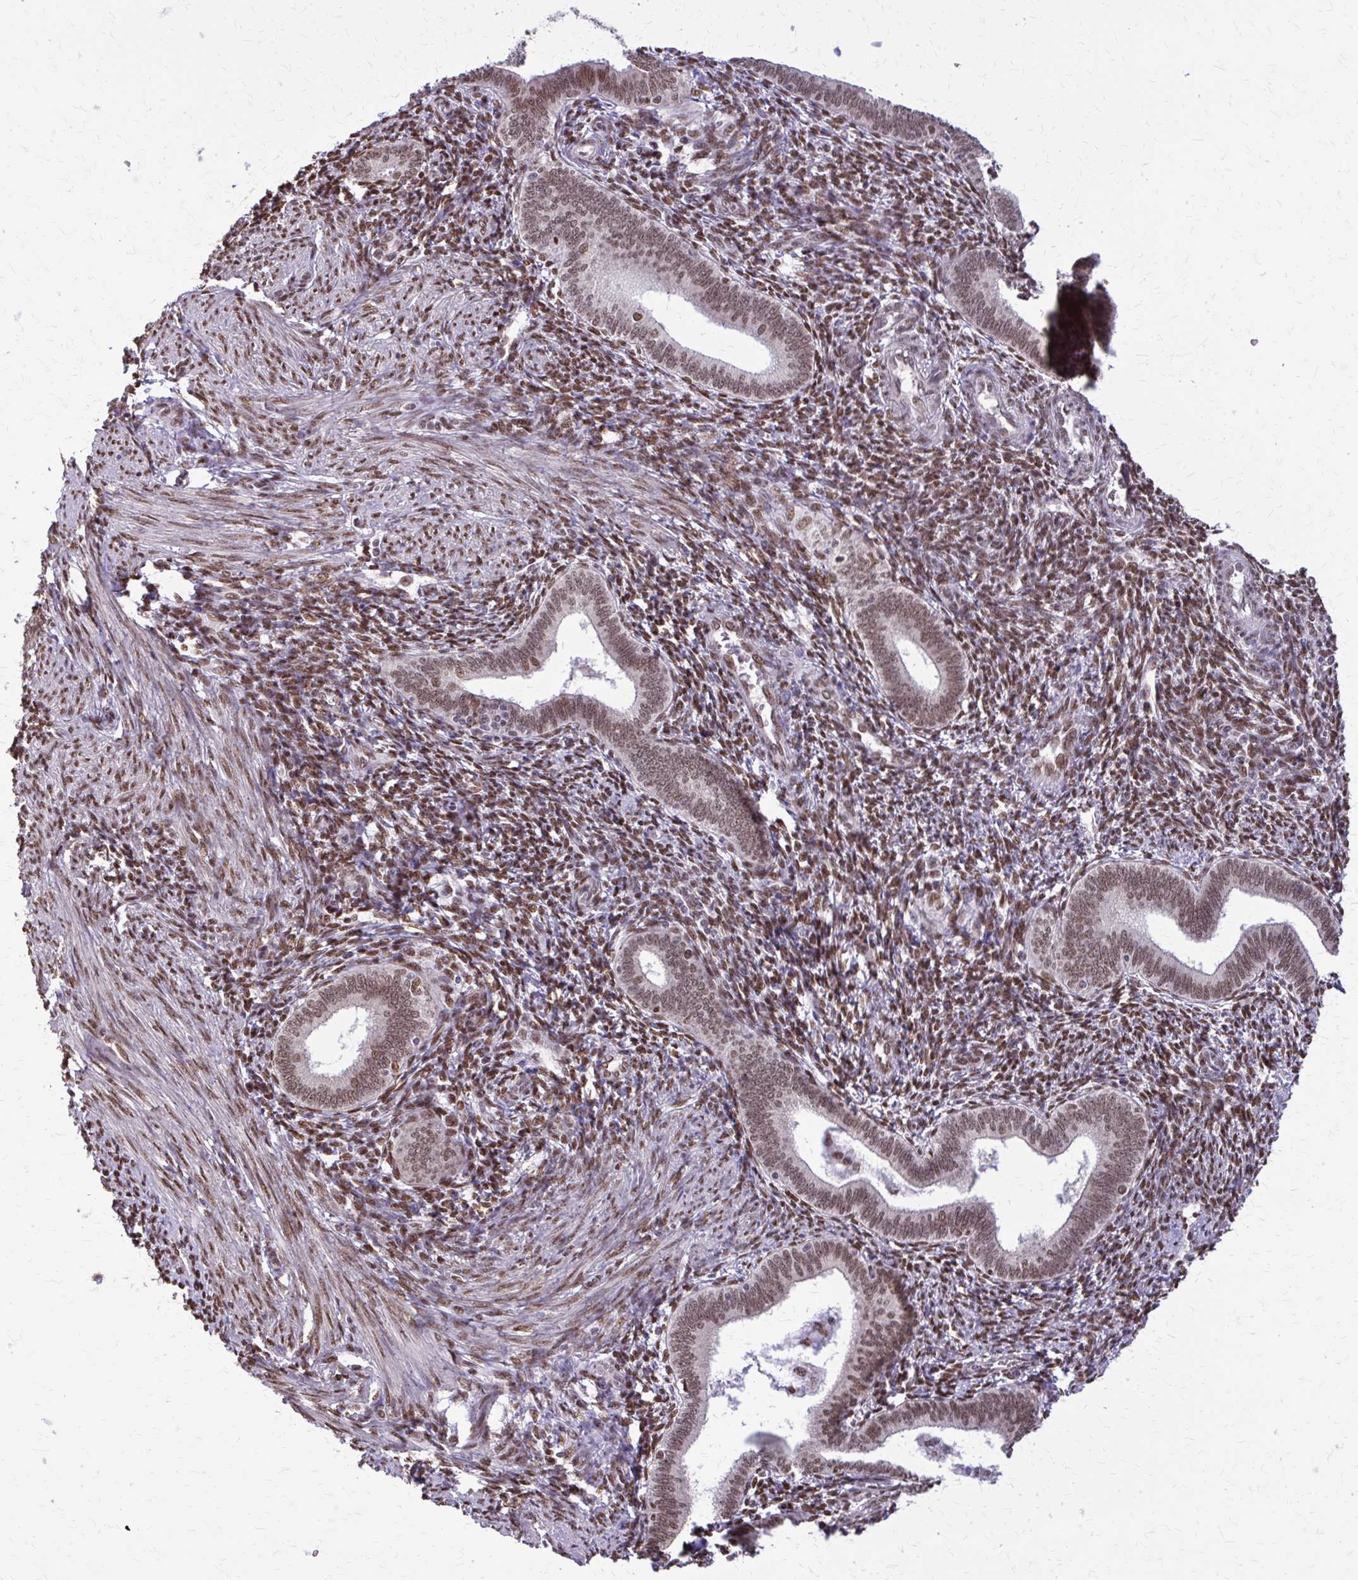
{"staining": {"intensity": "strong", "quantity": ">75%", "location": "nuclear"}, "tissue": "endometrium", "cell_type": "Cells in endometrial stroma", "image_type": "normal", "snomed": [{"axis": "morphology", "description": "Normal tissue, NOS"}, {"axis": "topography", "description": "Endometrium"}], "caption": "Cells in endometrial stroma reveal high levels of strong nuclear positivity in approximately >75% of cells in unremarkable human endometrium.", "gene": "TTF1", "patient": {"sex": "female", "age": 41}}